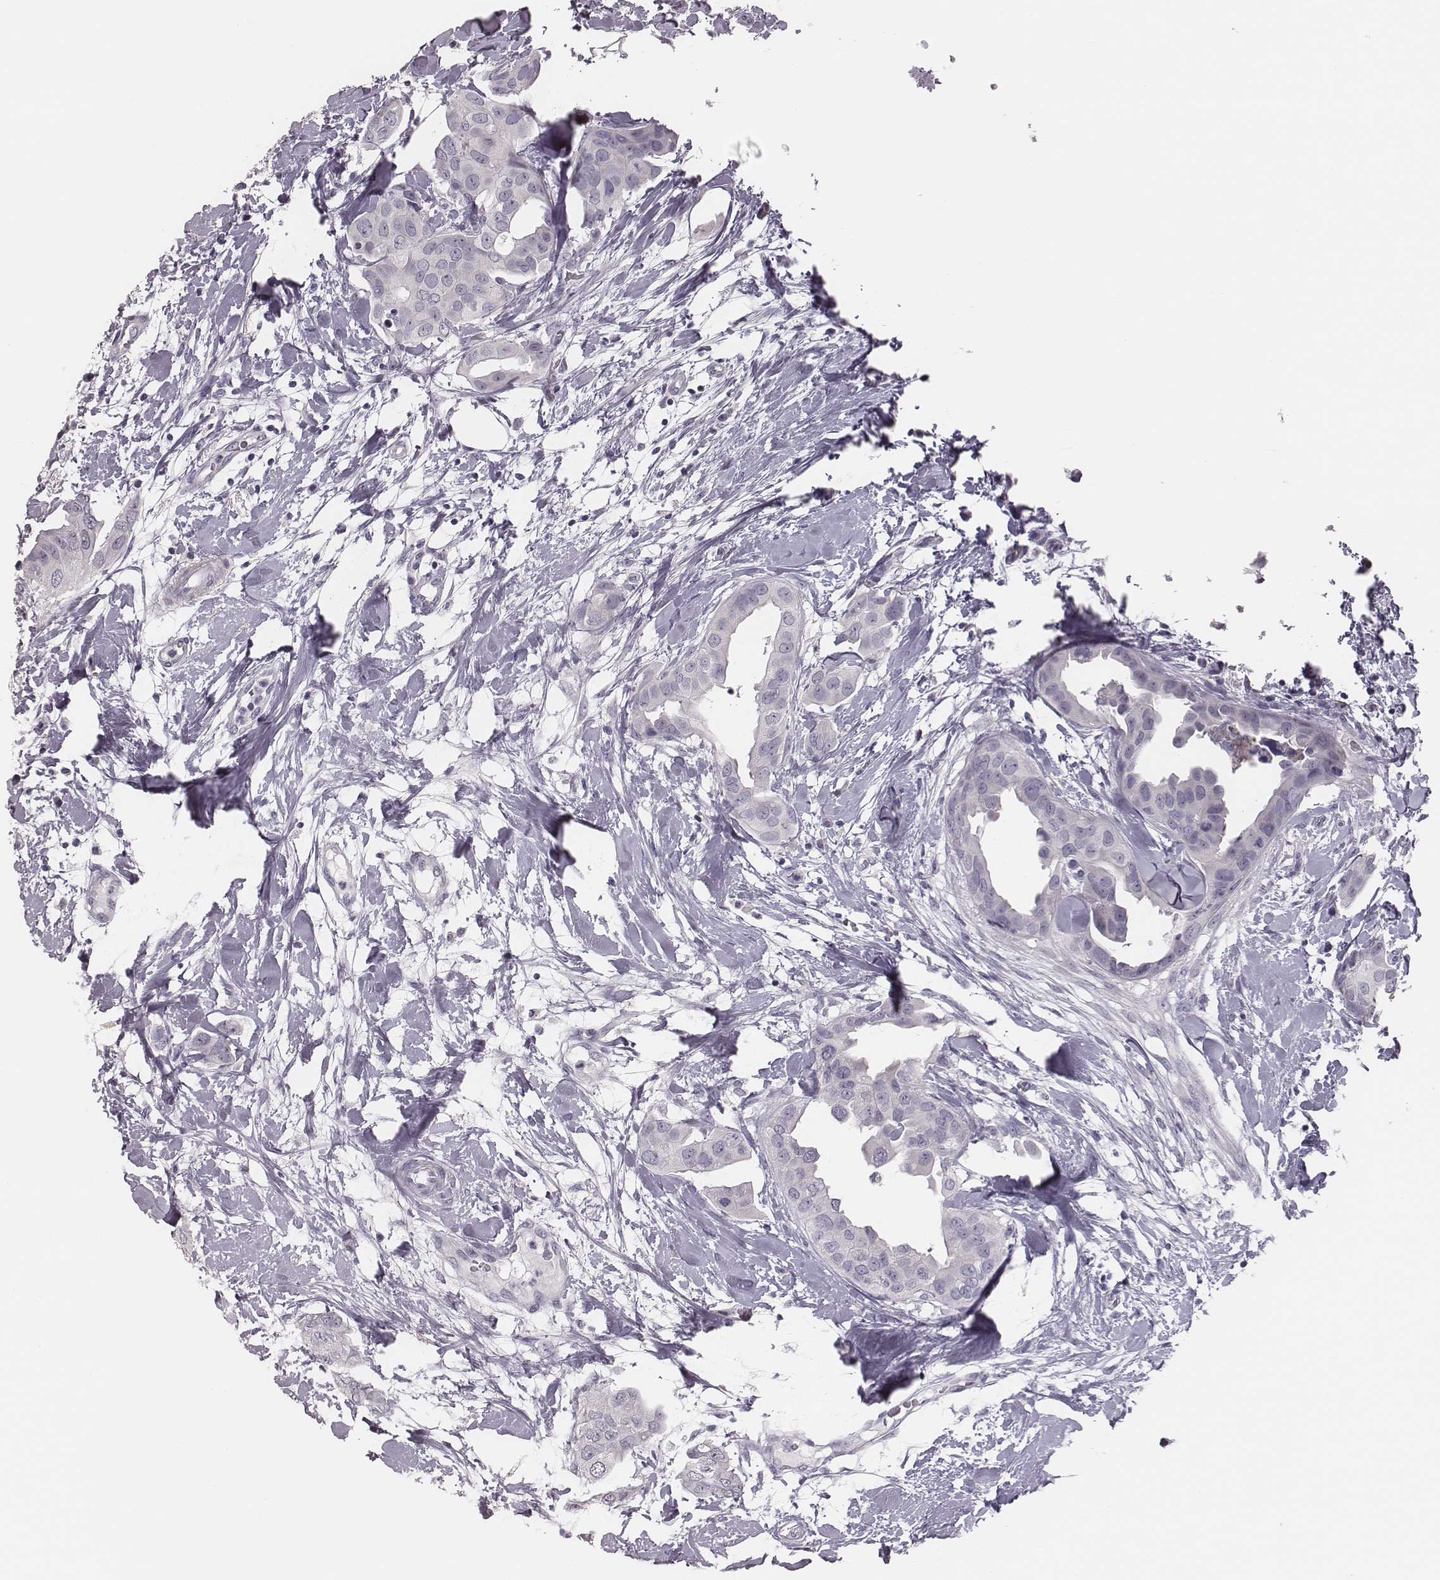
{"staining": {"intensity": "negative", "quantity": "none", "location": "none"}, "tissue": "breast cancer", "cell_type": "Tumor cells", "image_type": "cancer", "snomed": [{"axis": "morphology", "description": "Normal tissue, NOS"}, {"axis": "morphology", "description": "Duct carcinoma"}, {"axis": "topography", "description": "Breast"}], "caption": "This is an immunohistochemistry histopathology image of human intraductal carcinoma (breast). There is no expression in tumor cells.", "gene": "ADGRF4", "patient": {"sex": "female", "age": 40}}